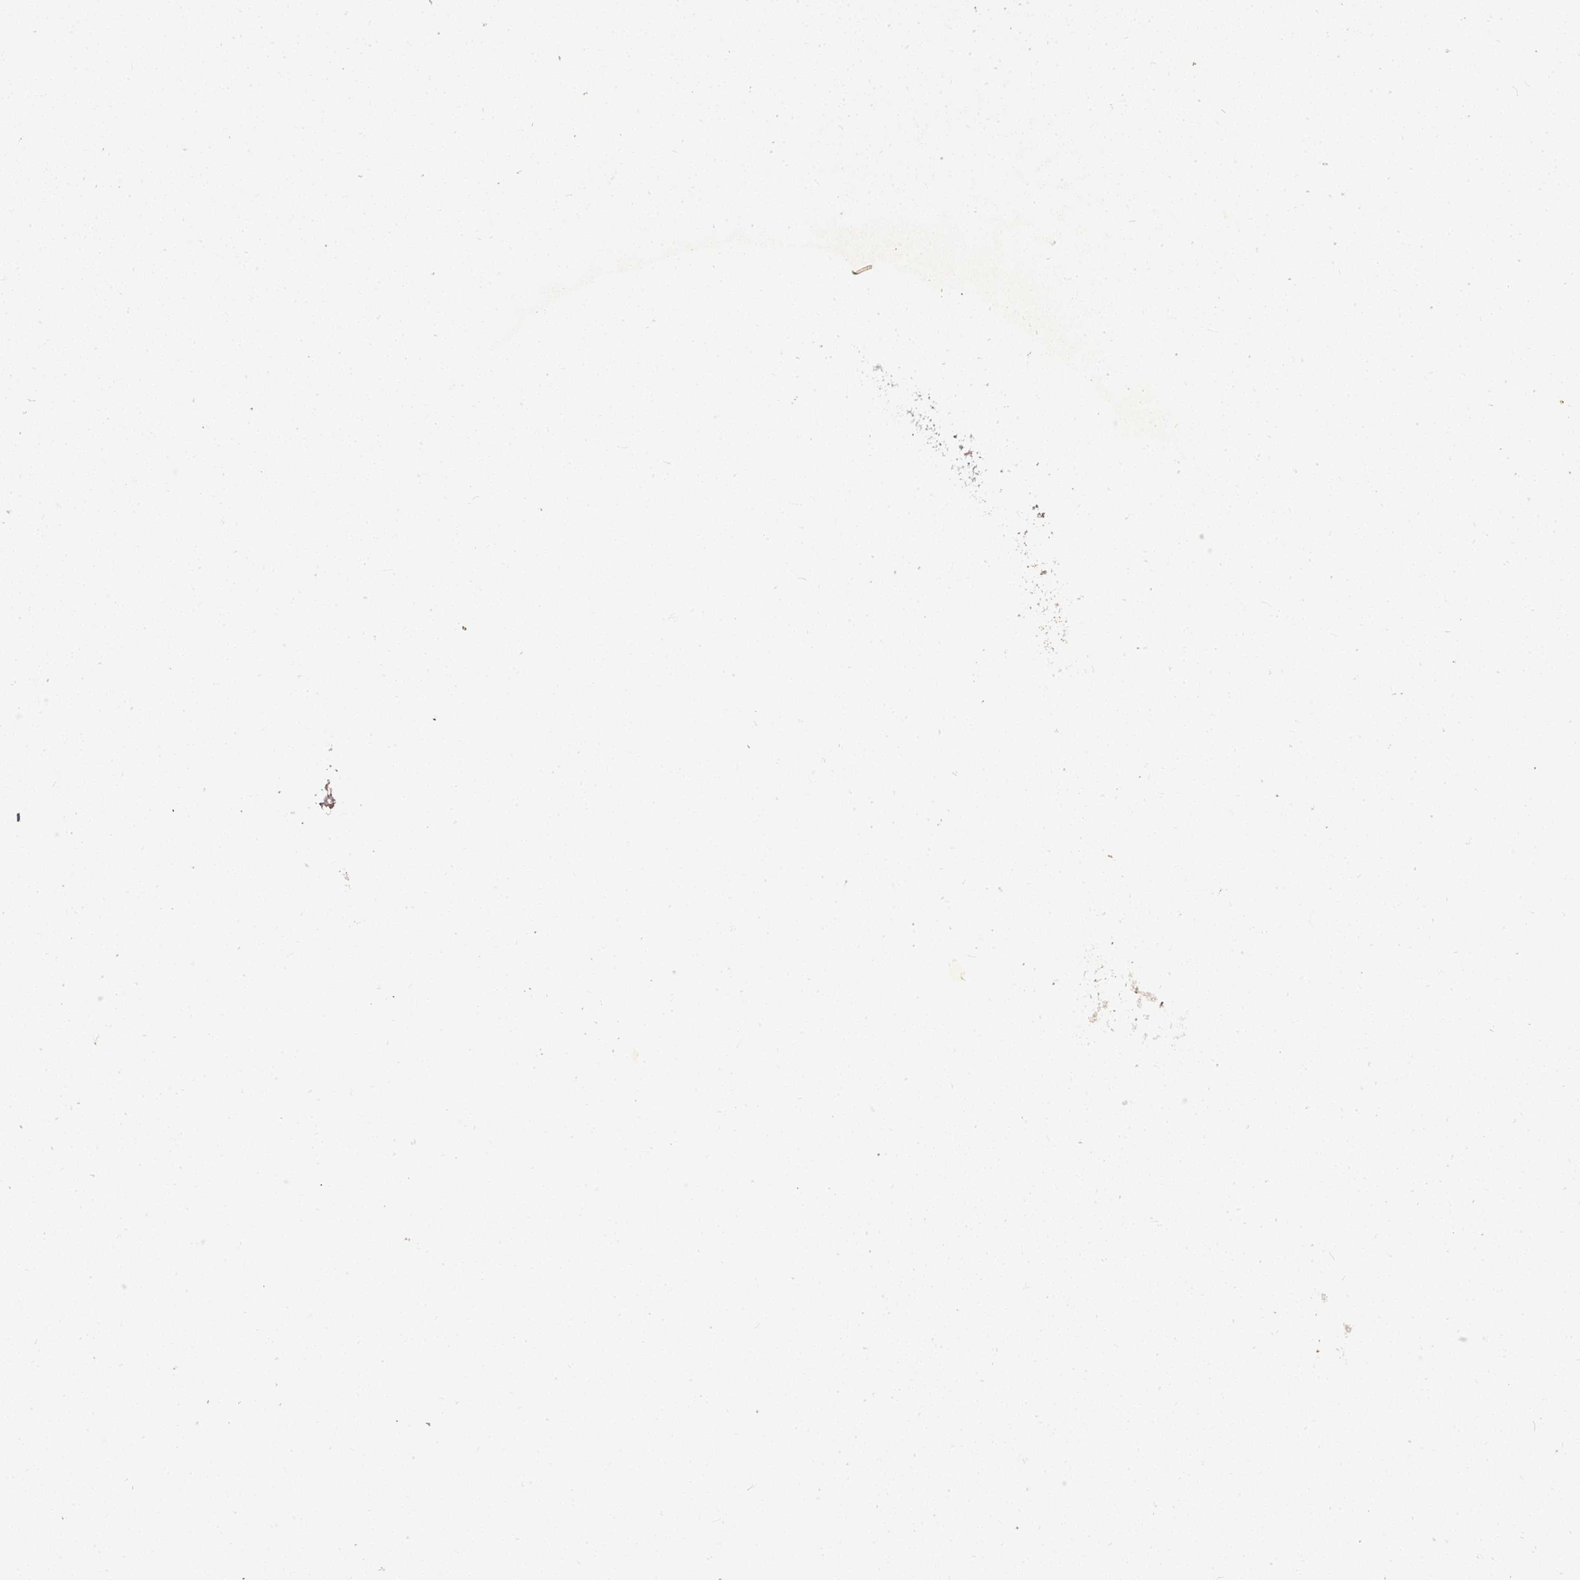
{"staining": {"intensity": "moderate", "quantity": ">75%", "location": "cytoplasmic/membranous"}, "tissue": "ovarian cancer", "cell_type": "Tumor cells", "image_type": "cancer", "snomed": [{"axis": "morphology", "description": "Carcinoma, NOS"}, {"axis": "morphology", "description": "Cystadenocarcinoma, serous, NOS"}, {"axis": "topography", "description": "Ovary"}], "caption": "Ovarian carcinoma tissue displays moderate cytoplasmic/membranous positivity in approximately >75% of tumor cells (Stains: DAB (3,3'-diaminobenzidine) in brown, nuclei in blue, Microscopy: brightfield microscopy at high magnification).", "gene": "CAB39L", "patient": {"sex": "female", "age": 69}}